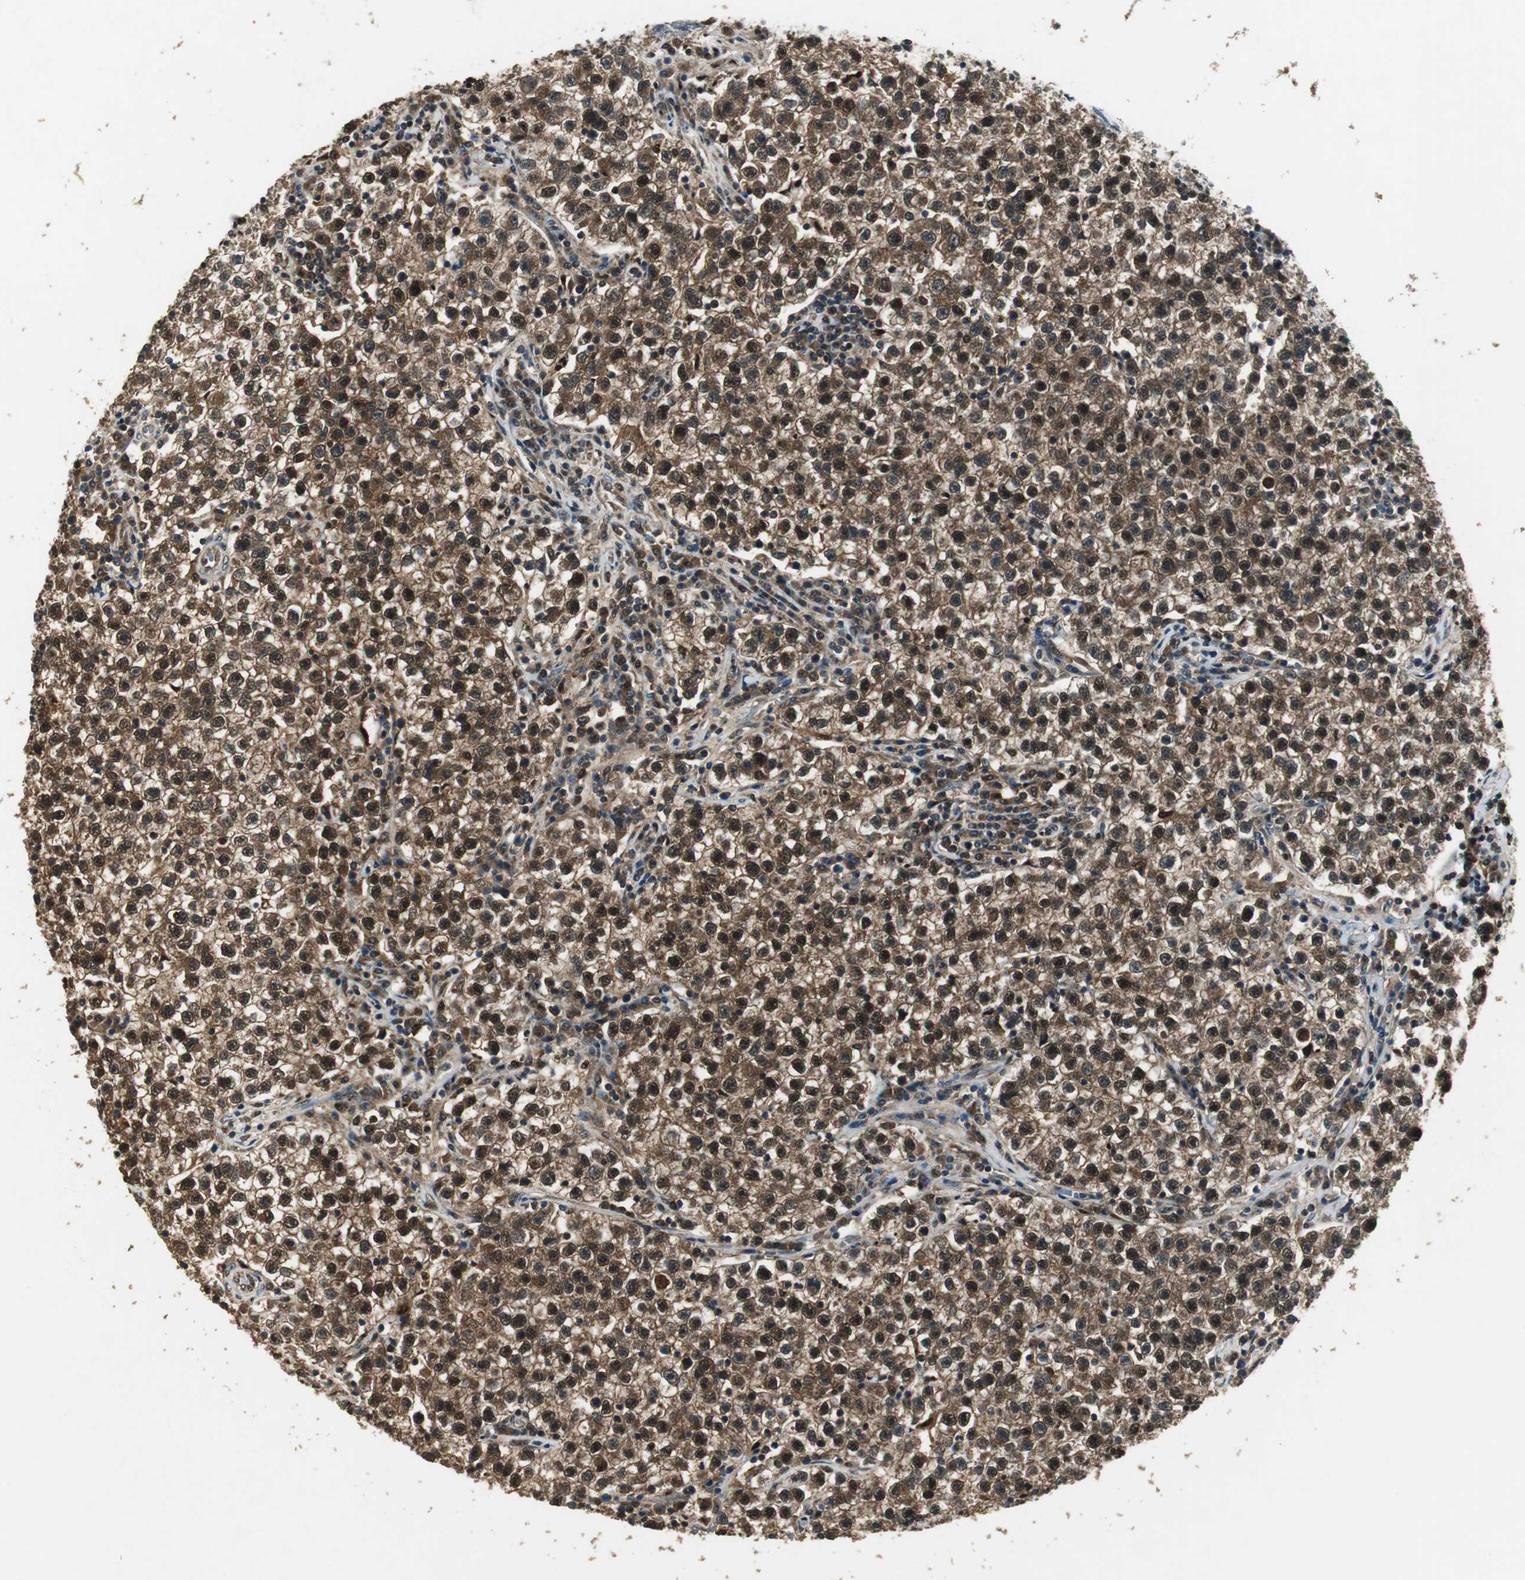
{"staining": {"intensity": "strong", "quantity": ">75%", "location": "cytoplasmic/membranous,nuclear"}, "tissue": "testis cancer", "cell_type": "Tumor cells", "image_type": "cancer", "snomed": [{"axis": "morphology", "description": "Seminoma, NOS"}, {"axis": "topography", "description": "Testis"}], "caption": "High-magnification brightfield microscopy of seminoma (testis) stained with DAB (brown) and counterstained with hematoxylin (blue). tumor cells exhibit strong cytoplasmic/membranous and nuclear staining is appreciated in approximately>75% of cells. Using DAB (brown) and hematoxylin (blue) stains, captured at high magnification using brightfield microscopy.", "gene": "PSMB4", "patient": {"sex": "male", "age": 22}}